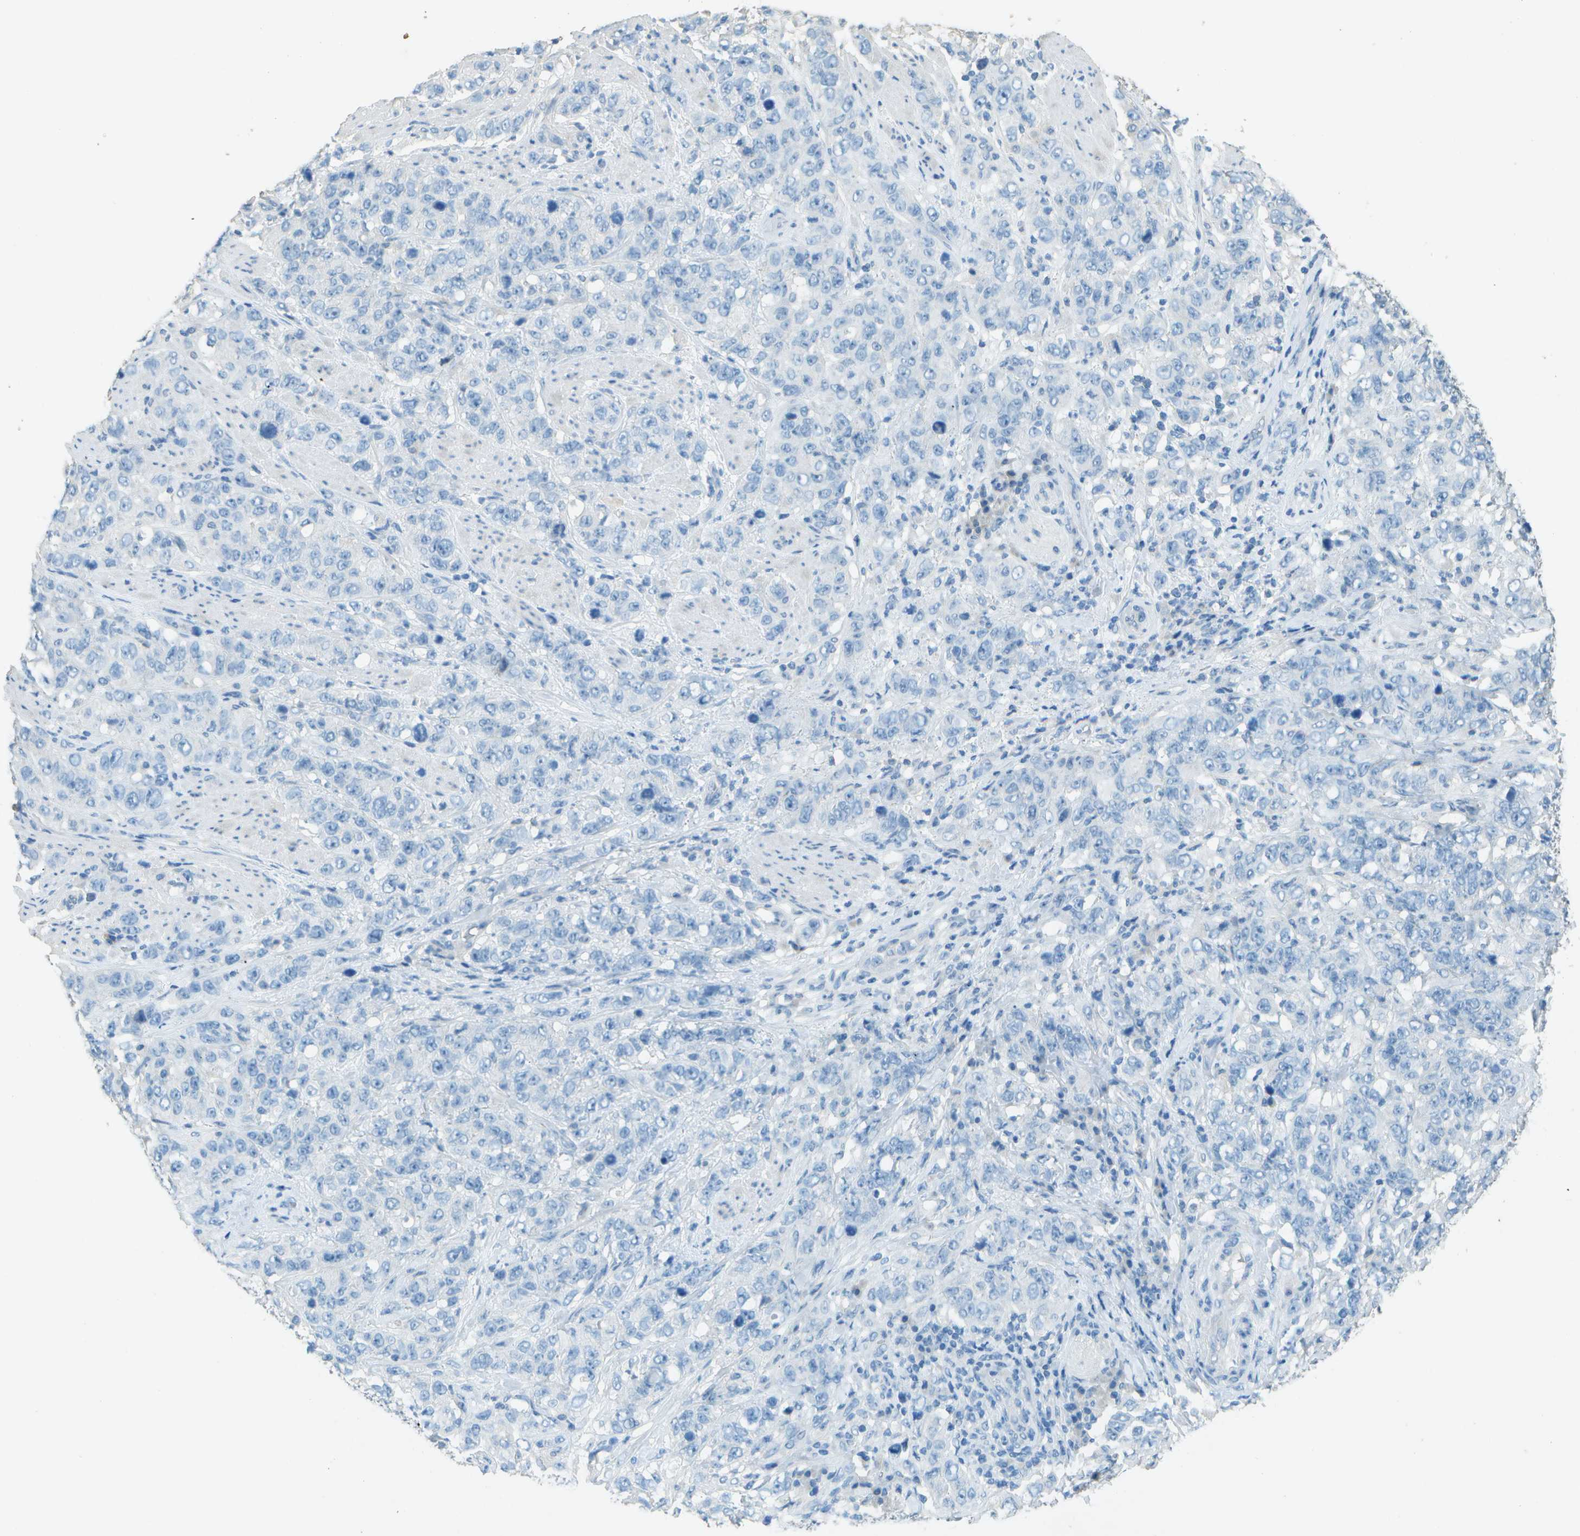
{"staining": {"intensity": "negative", "quantity": "none", "location": "none"}, "tissue": "stomach cancer", "cell_type": "Tumor cells", "image_type": "cancer", "snomed": [{"axis": "morphology", "description": "Adenocarcinoma, NOS"}, {"axis": "topography", "description": "Stomach"}], "caption": "A histopathology image of stomach adenocarcinoma stained for a protein reveals no brown staining in tumor cells.", "gene": "LGI2", "patient": {"sex": "male", "age": 48}}